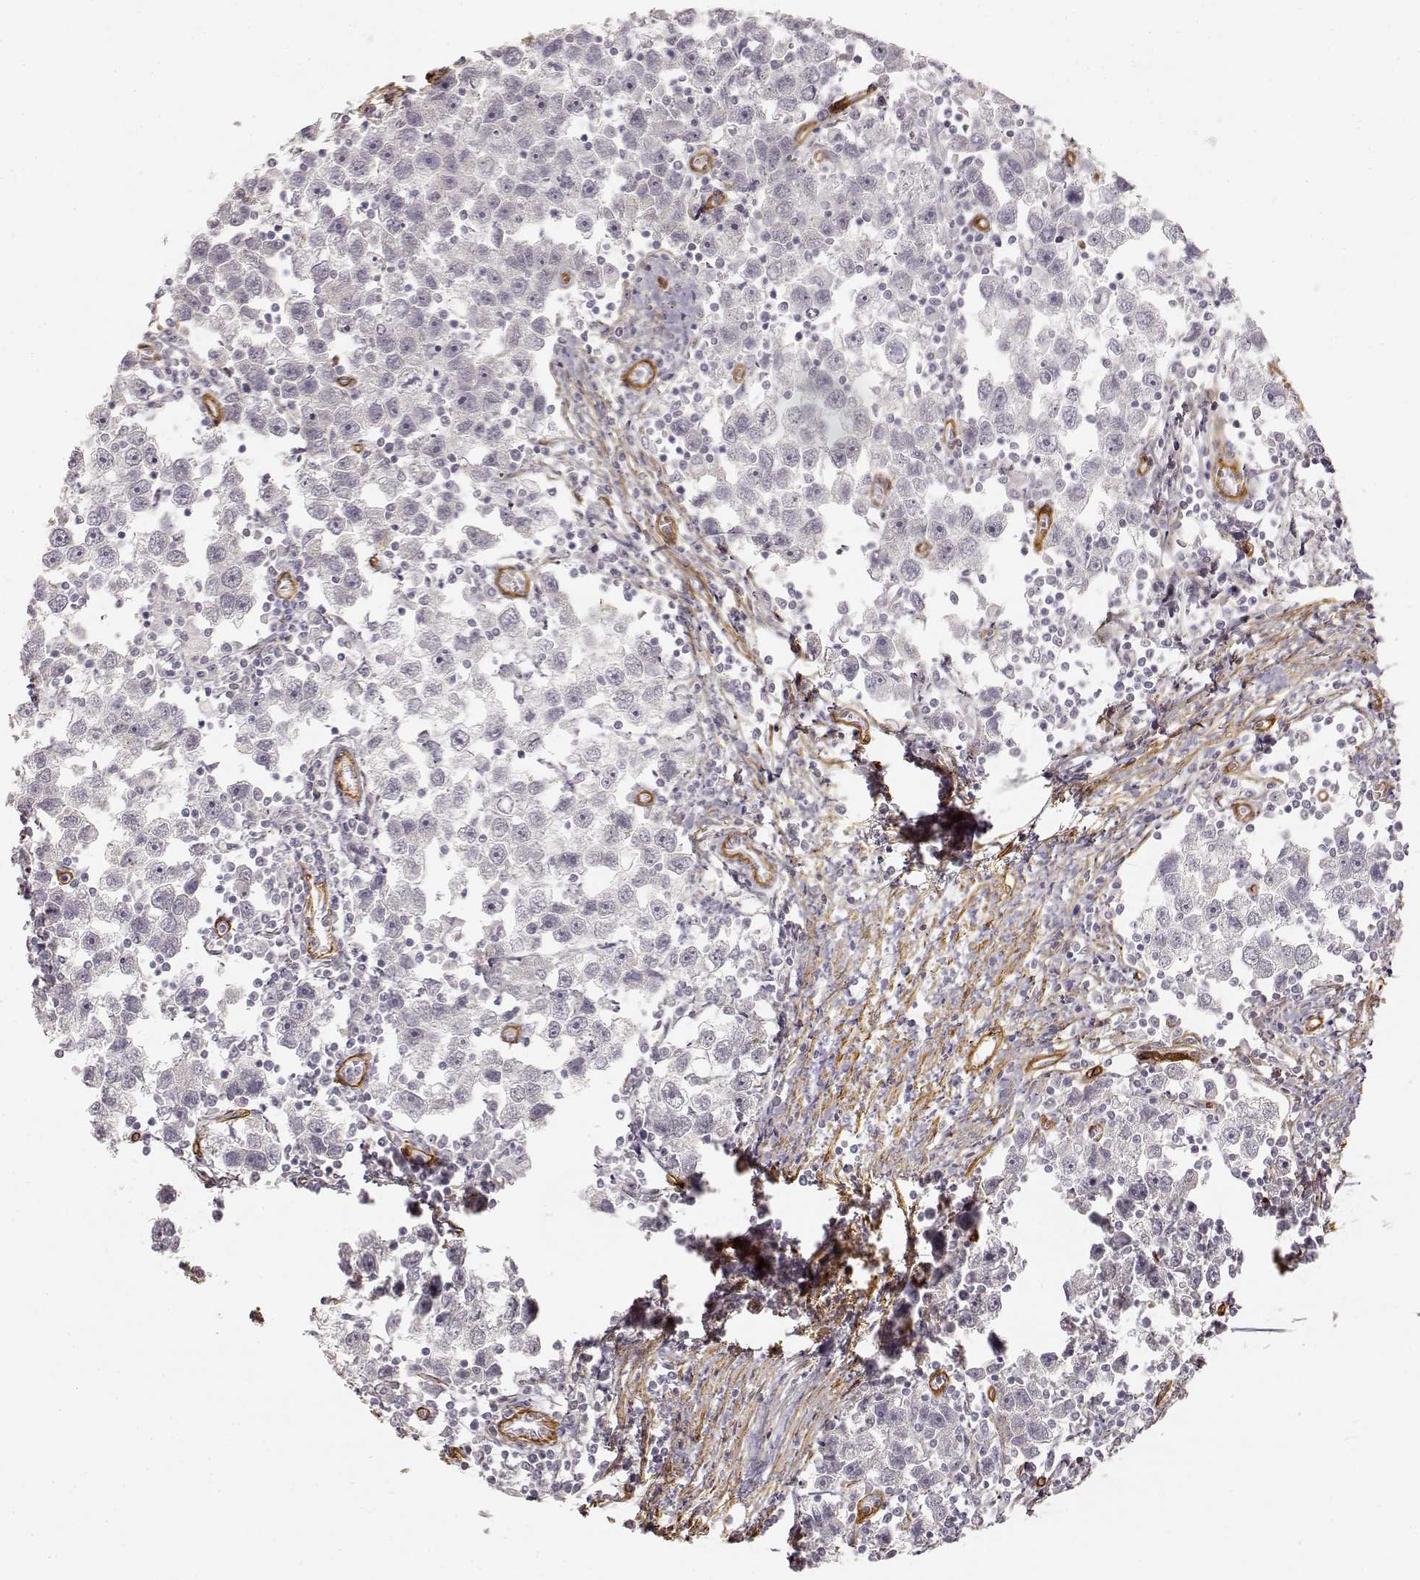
{"staining": {"intensity": "negative", "quantity": "none", "location": "none"}, "tissue": "testis cancer", "cell_type": "Tumor cells", "image_type": "cancer", "snomed": [{"axis": "morphology", "description": "Seminoma, NOS"}, {"axis": "topography", "description": "Testis"}], "caption": "IHC micrograph of neoplastic tissue: testis cancer (seminoma) stained with DAB (3,3'-diaminobenzidine) reveals no significant protein expression in tumor cells. Brightfield microscopy of immunohistochemistry stained with DAB (3,3'-diaminobenzidine) (brown) and hematoxylin (blue), captured at high magnification.", "gene": "LAMA4", "patient": {"sex": "male", "age": 30}}